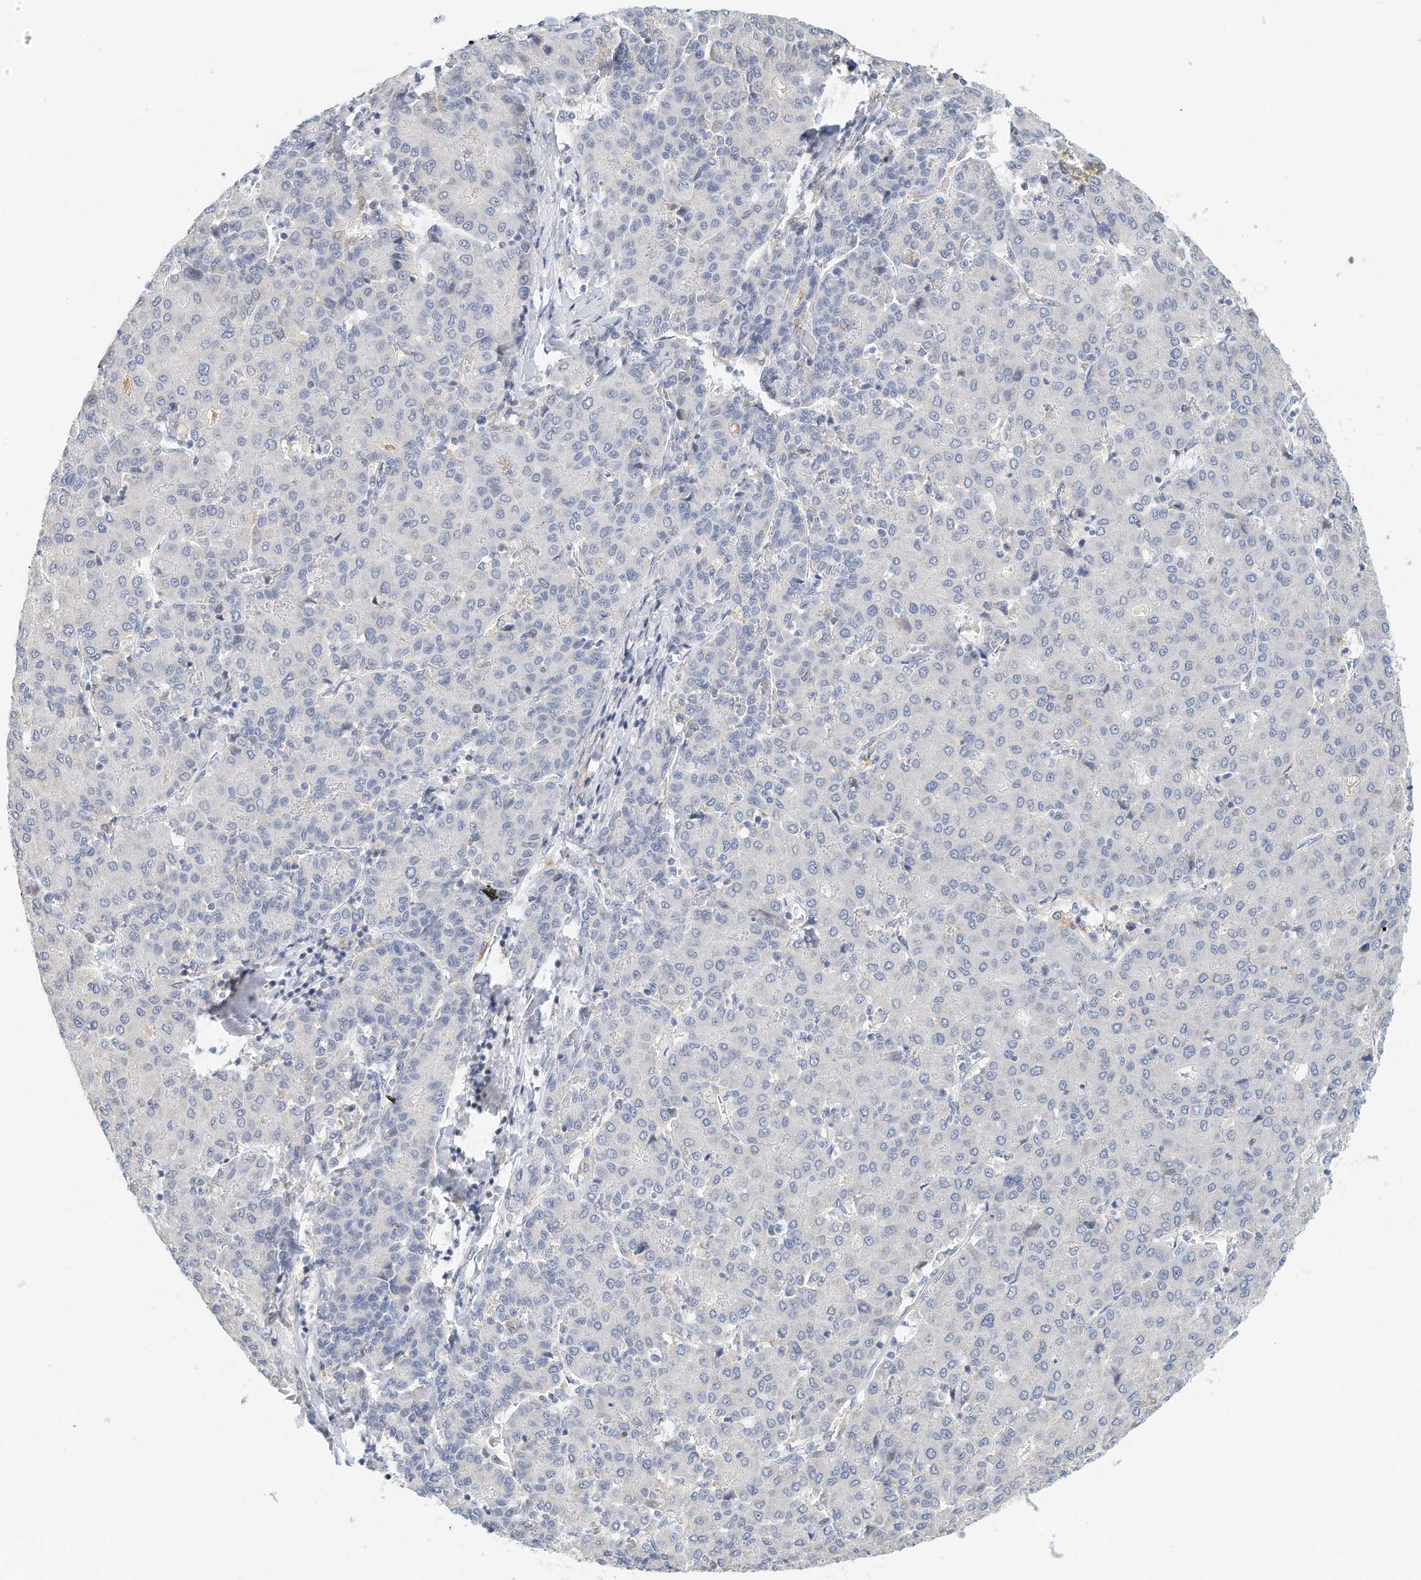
{"staining": {"intensity": "negative", "quantity": "none", "location": "none"}, "tissue": "liver cancer", "cell_type": "Tumor cells", "image_type": "cancer", "snomed": [{"axis": "morphology", "description": "Carcinoma, Hepatocellular, NOS"}, {"axis": "topography", "description": "Liver"}], "caption": "Immunohistochemical staining of human liver cancer exhibits no significant positivity in tumor cells.", "gene": "MICAL1", "patient": {"sex": "male", "age": 65}}